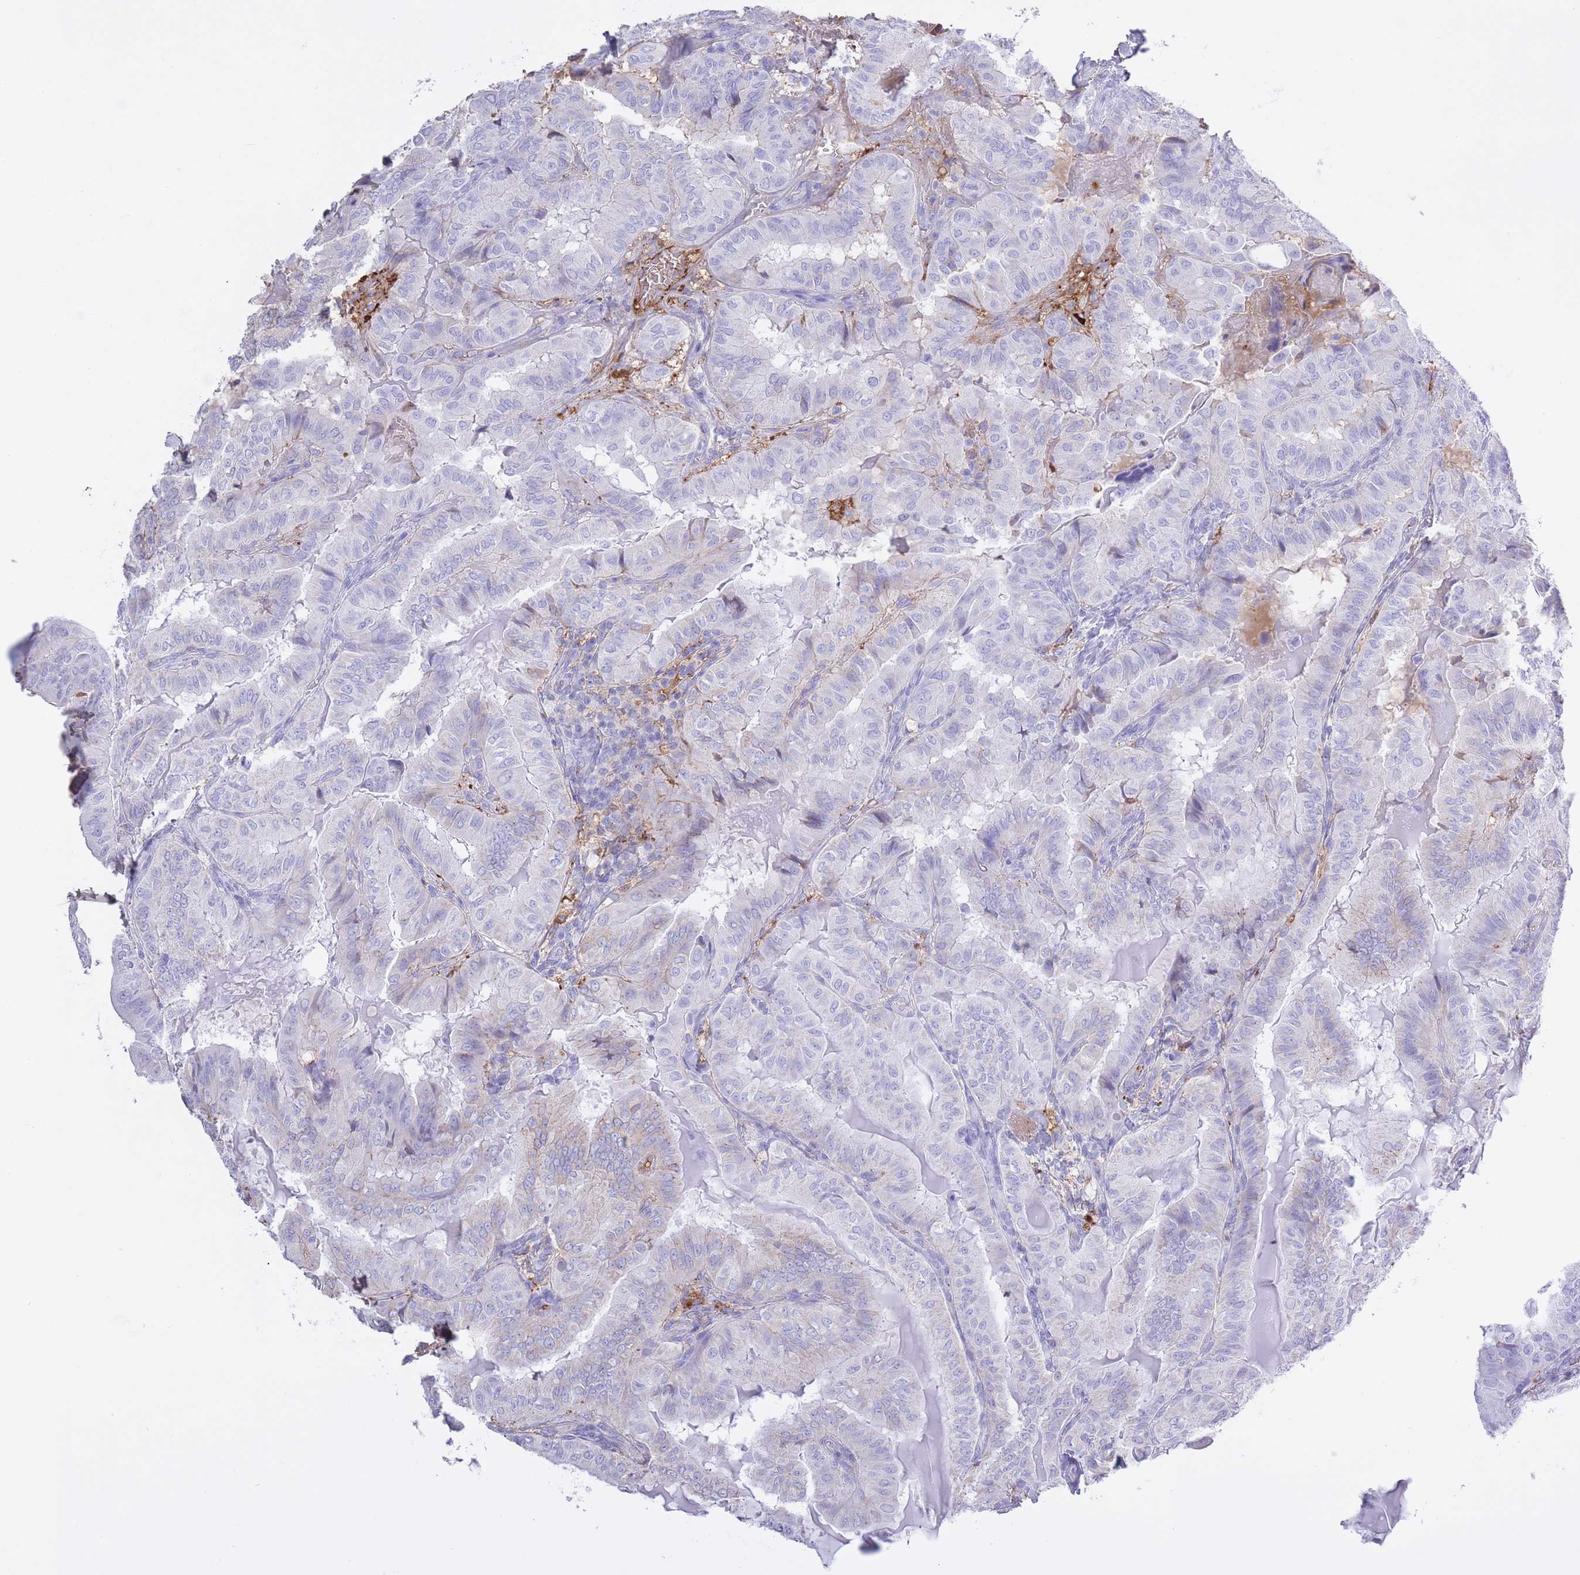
{"staining": {"intensity": "negative", "quantity": "none", "location": "none"}, "tissue": "thyroid cancer", "cell_type": "Tumor cells", "image_type": "cancer", "snomed": [{"axis": "morphology", "description": "Papillary adenocarcinoma, NOS"}, {"axis": "topography", "description": "Thyroid gland"}], "caption": "High magnification brightfield microscopy of thyroid cancer (papillary adenocarcinoma) stained with DAB (brown) and counterstained with hematoxylin (blue): tumor cells show no significant positivity. Brightfield microscopy of IHC stained with DAB (brown) and hematoxylin (blue), captured at high magnification.", "gene": "AP3S2", "patient": {"sex": "female", "age": 68}}